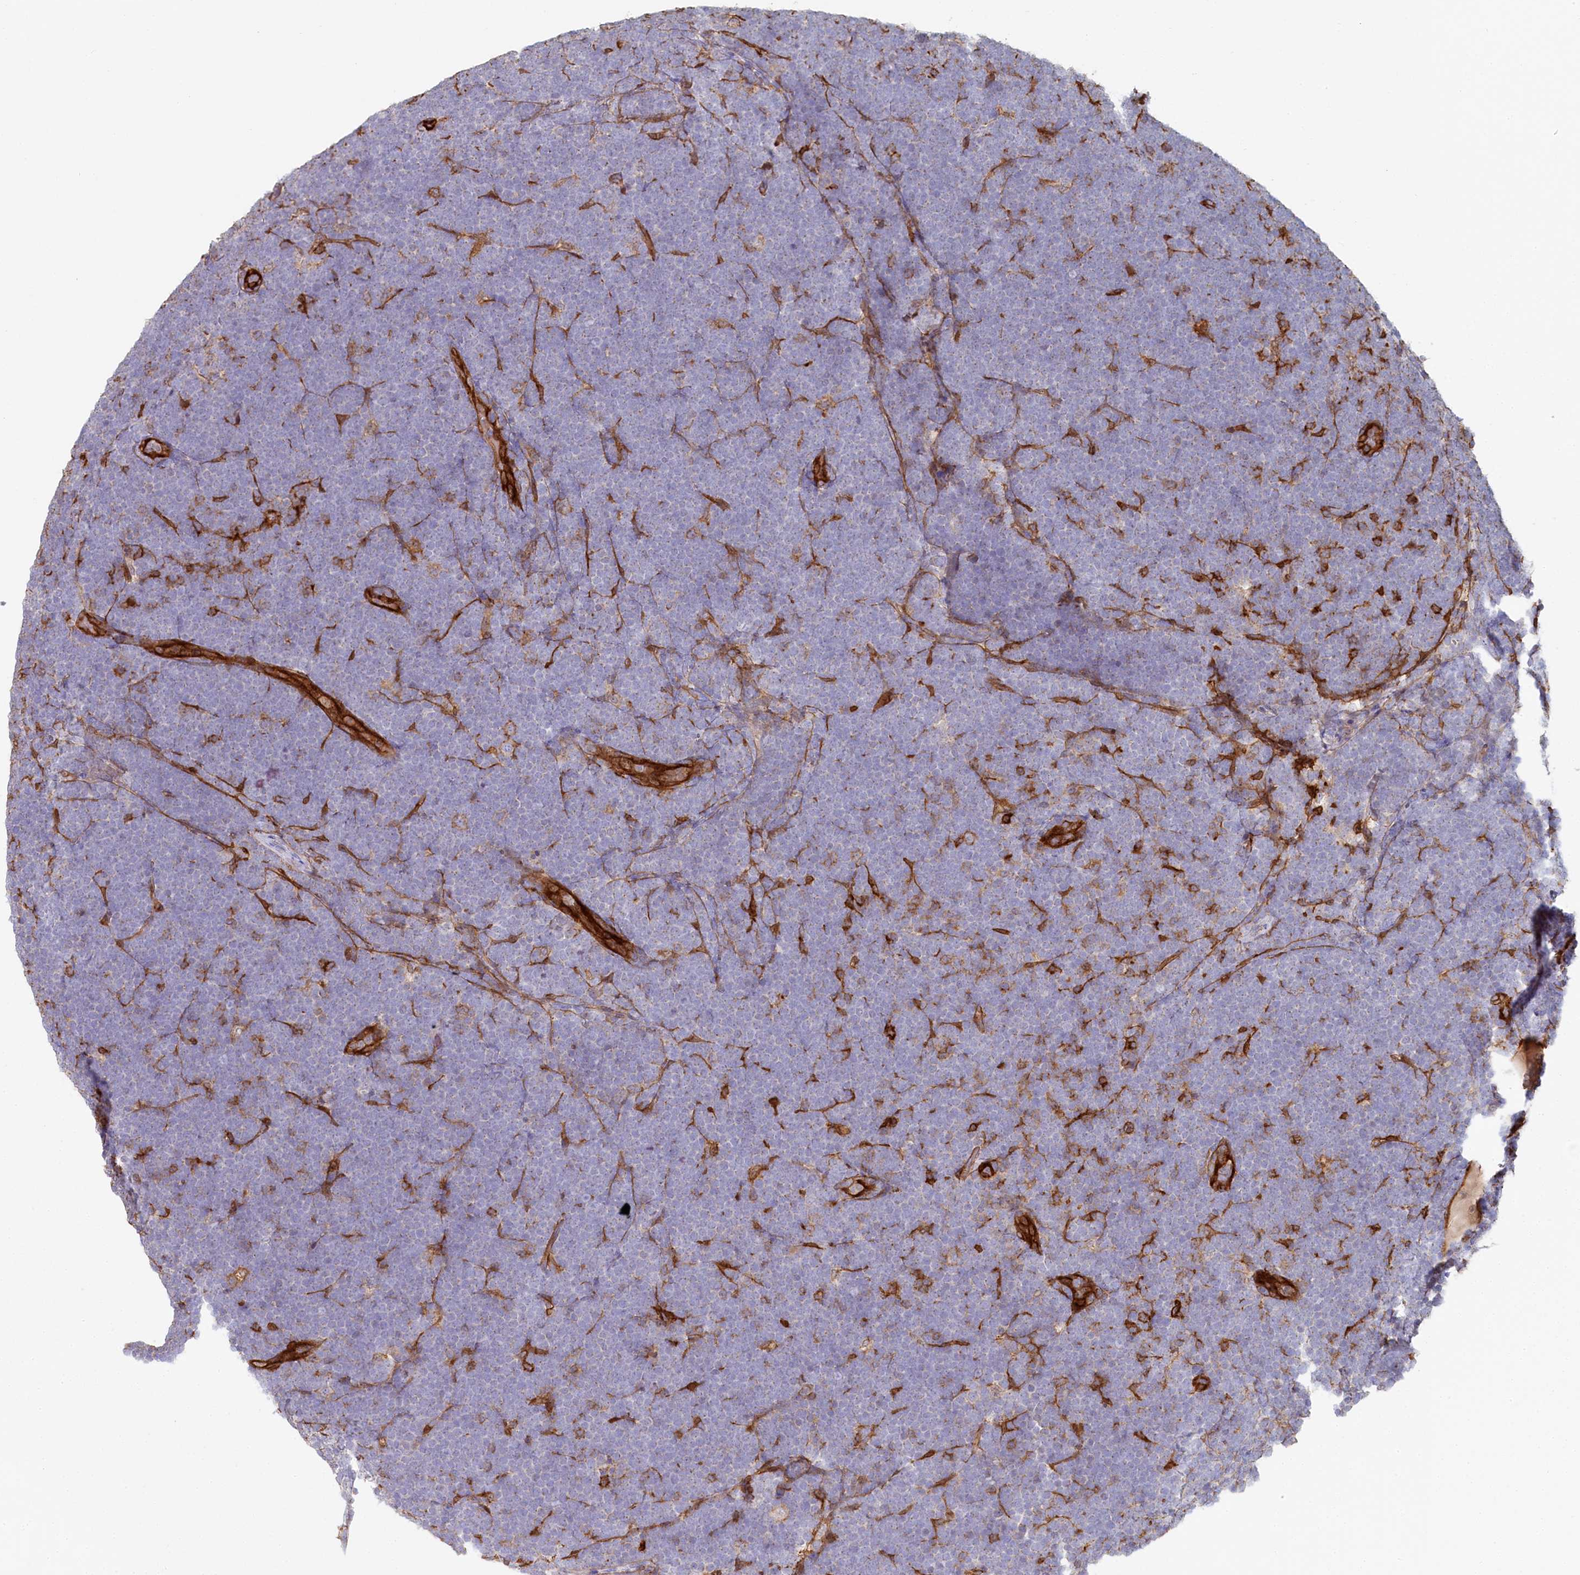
{"staining": {"intensity": "negative", "quantity": "none", "location": "none"}, "tissue": "lymphoma", "cell_type": "Tumor cells", "image_type": "cancer", "snomed": [{"axis": "morphology", "description": "Malignant lymphoma, non-Hodgkin's type, High grade"}, {"axis": "topography", "description": "Lymph node"}], "caption": "Immunohistochemistry histopathology image of neoplastic tissue: high-grade malignant lymphoma, non-Hodgkin's type stained with DAB exhibits no significant protein positivity in tumor cells.", "gene": "RBP5", "patient": {"sex": "male", "age": 13}}